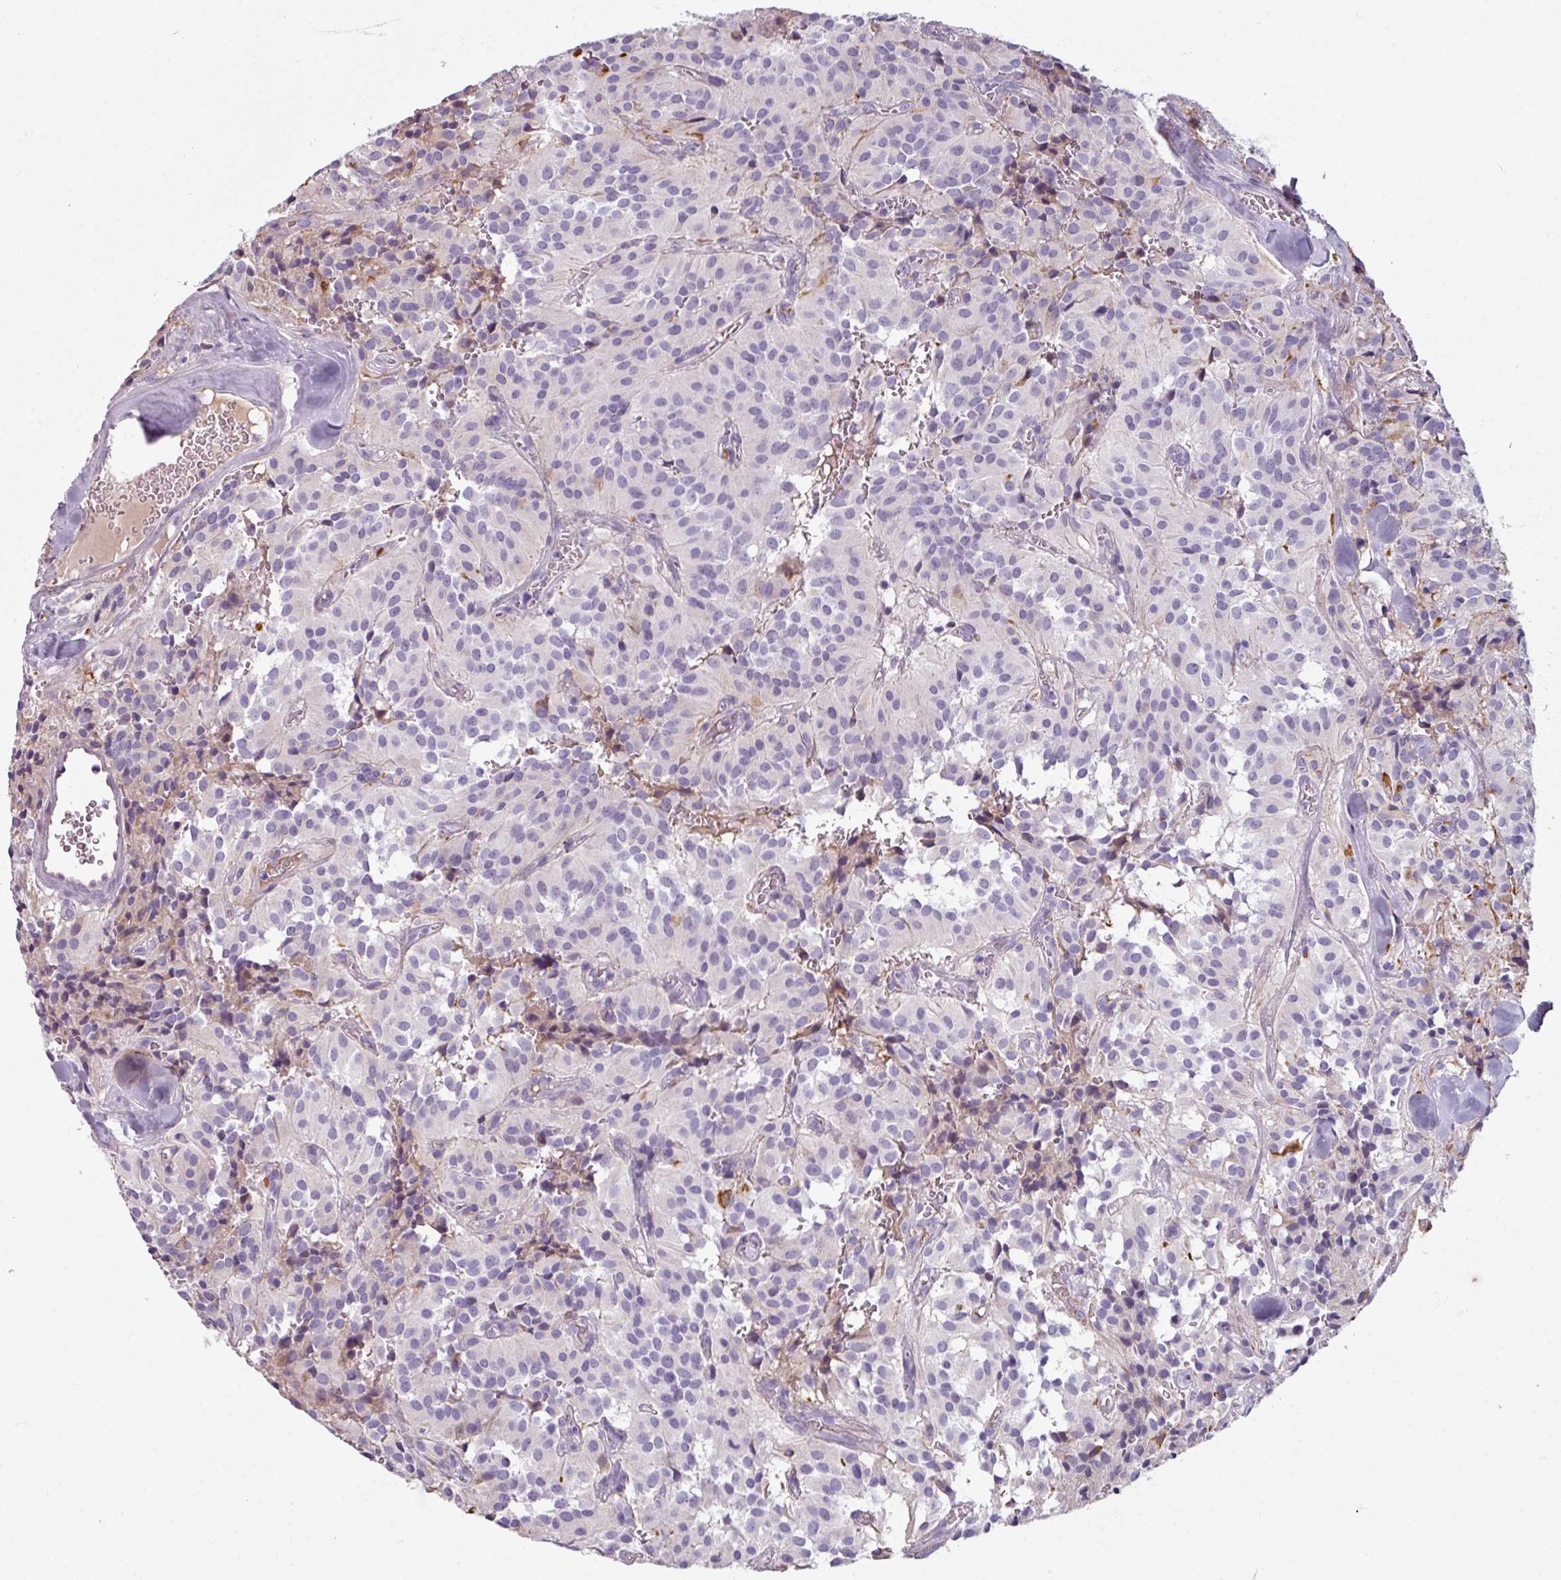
{"staining": {"intensity": "negative", "quantity": "none", "location": "none"}, "tissue": "glioma", "cell_type": "Tumor cells", "image_type": "cancer", "snomed": [{"axis": "morphology", "description": "Glioma, malignant, Low grade"}, {"axis": "topography", "description": "Brain"}], "caption": "Tumor cells show no significant protein positivity in malignant low-grade glioma. (DAB (3,3'-diaminobenzidine) immunohistochemistry visualized using brightfield microscopy, high magnification).", "gene": "SPESP1", "patient": {"sex": "male", "age": 42}}